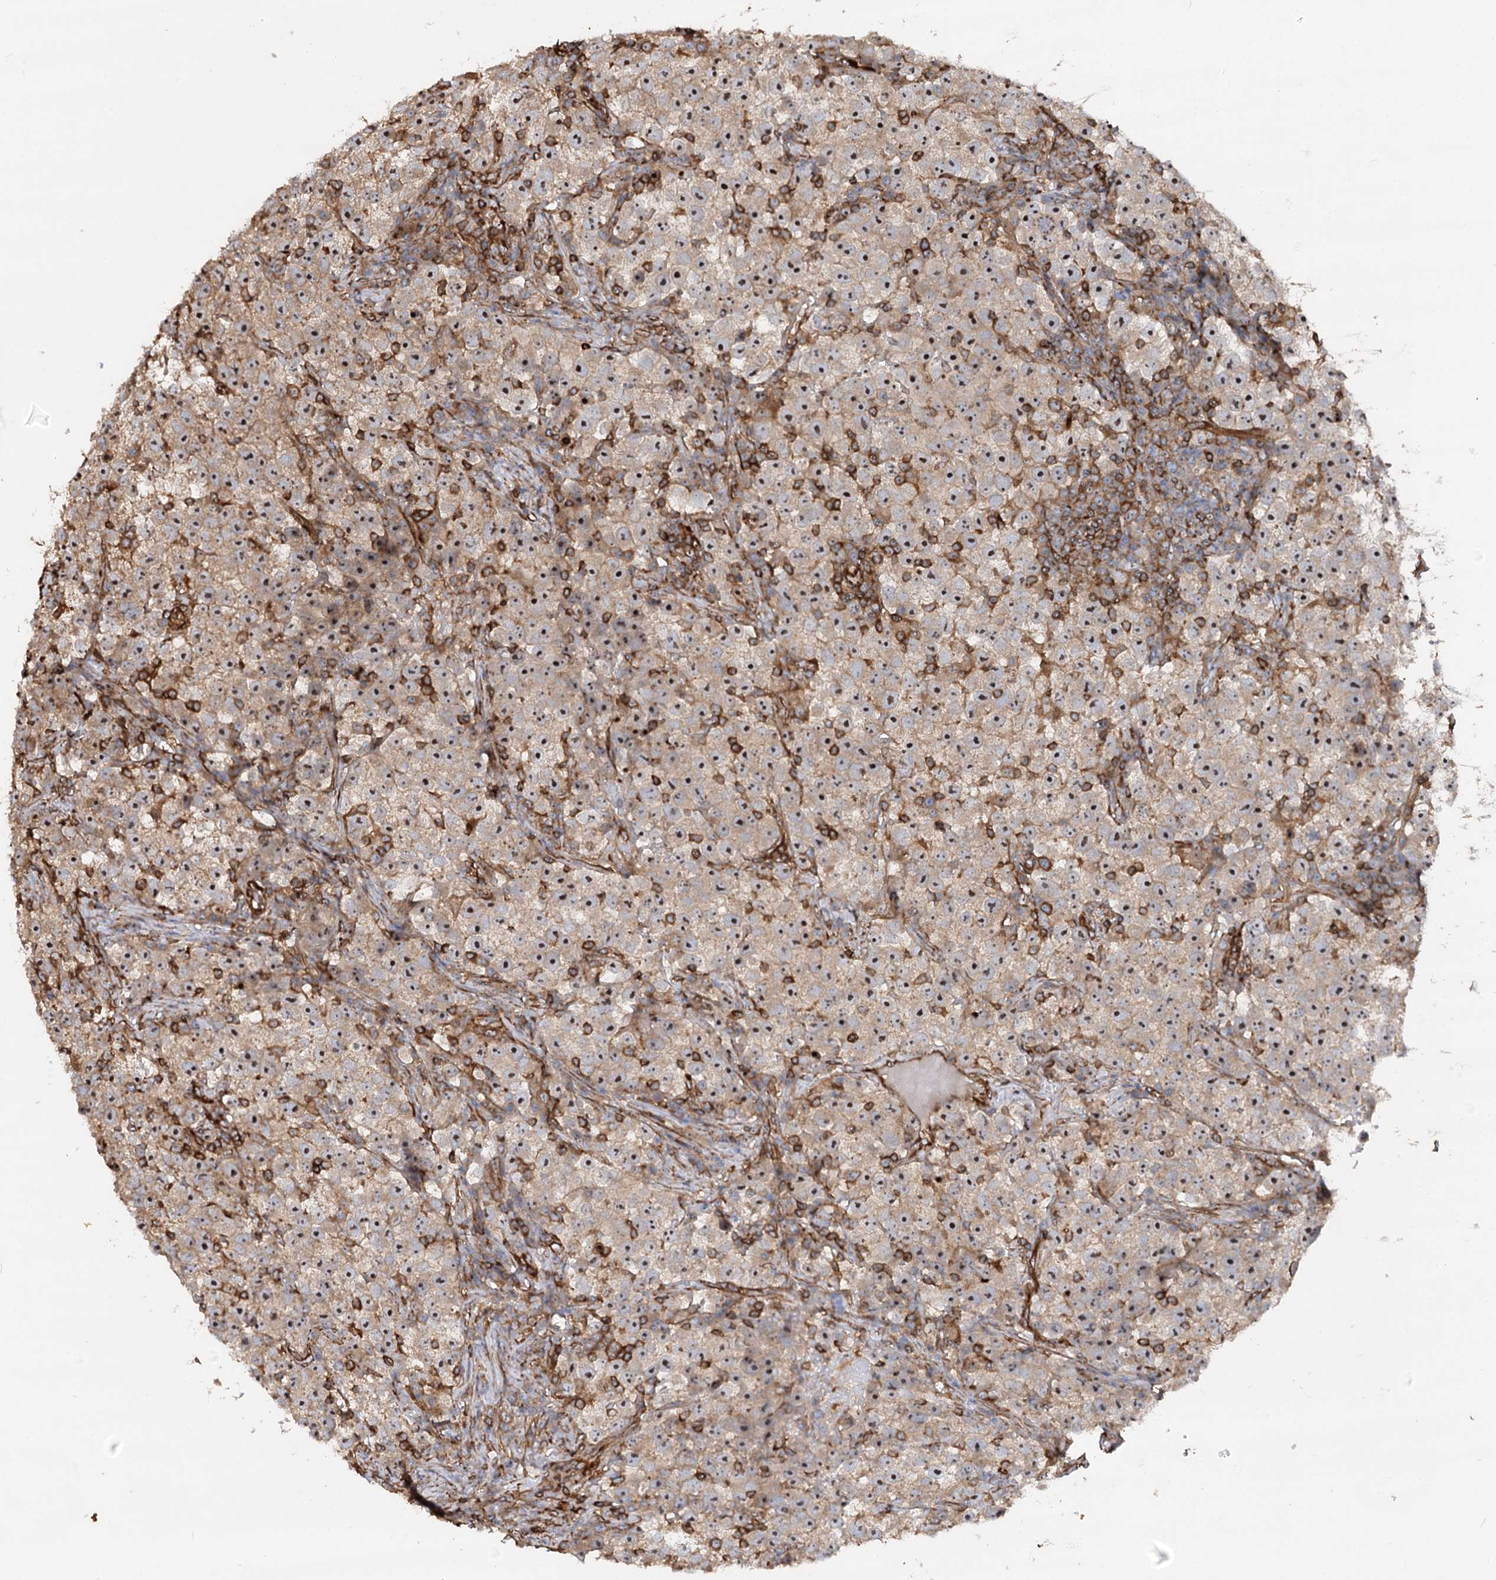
{"staining": {"intensity": "moderate", "quantity": ">75%", "location": "nuclear"}, "tissue": "testis cancer", "cell_type": "Tumor cells", "image_type": "cancer", "snomed": [{"axis": "morphology", "description": "Seminoma, NOS"}, {"axis": "topography", "description": "Testis"}], "caption": "A micrograph of human testis cancer (seminoma) stained for a protein shows moderate nuclear brown staining in tumor cells.", "gene": "WDR36", "patient": {"sex": "male", "age": 22}}